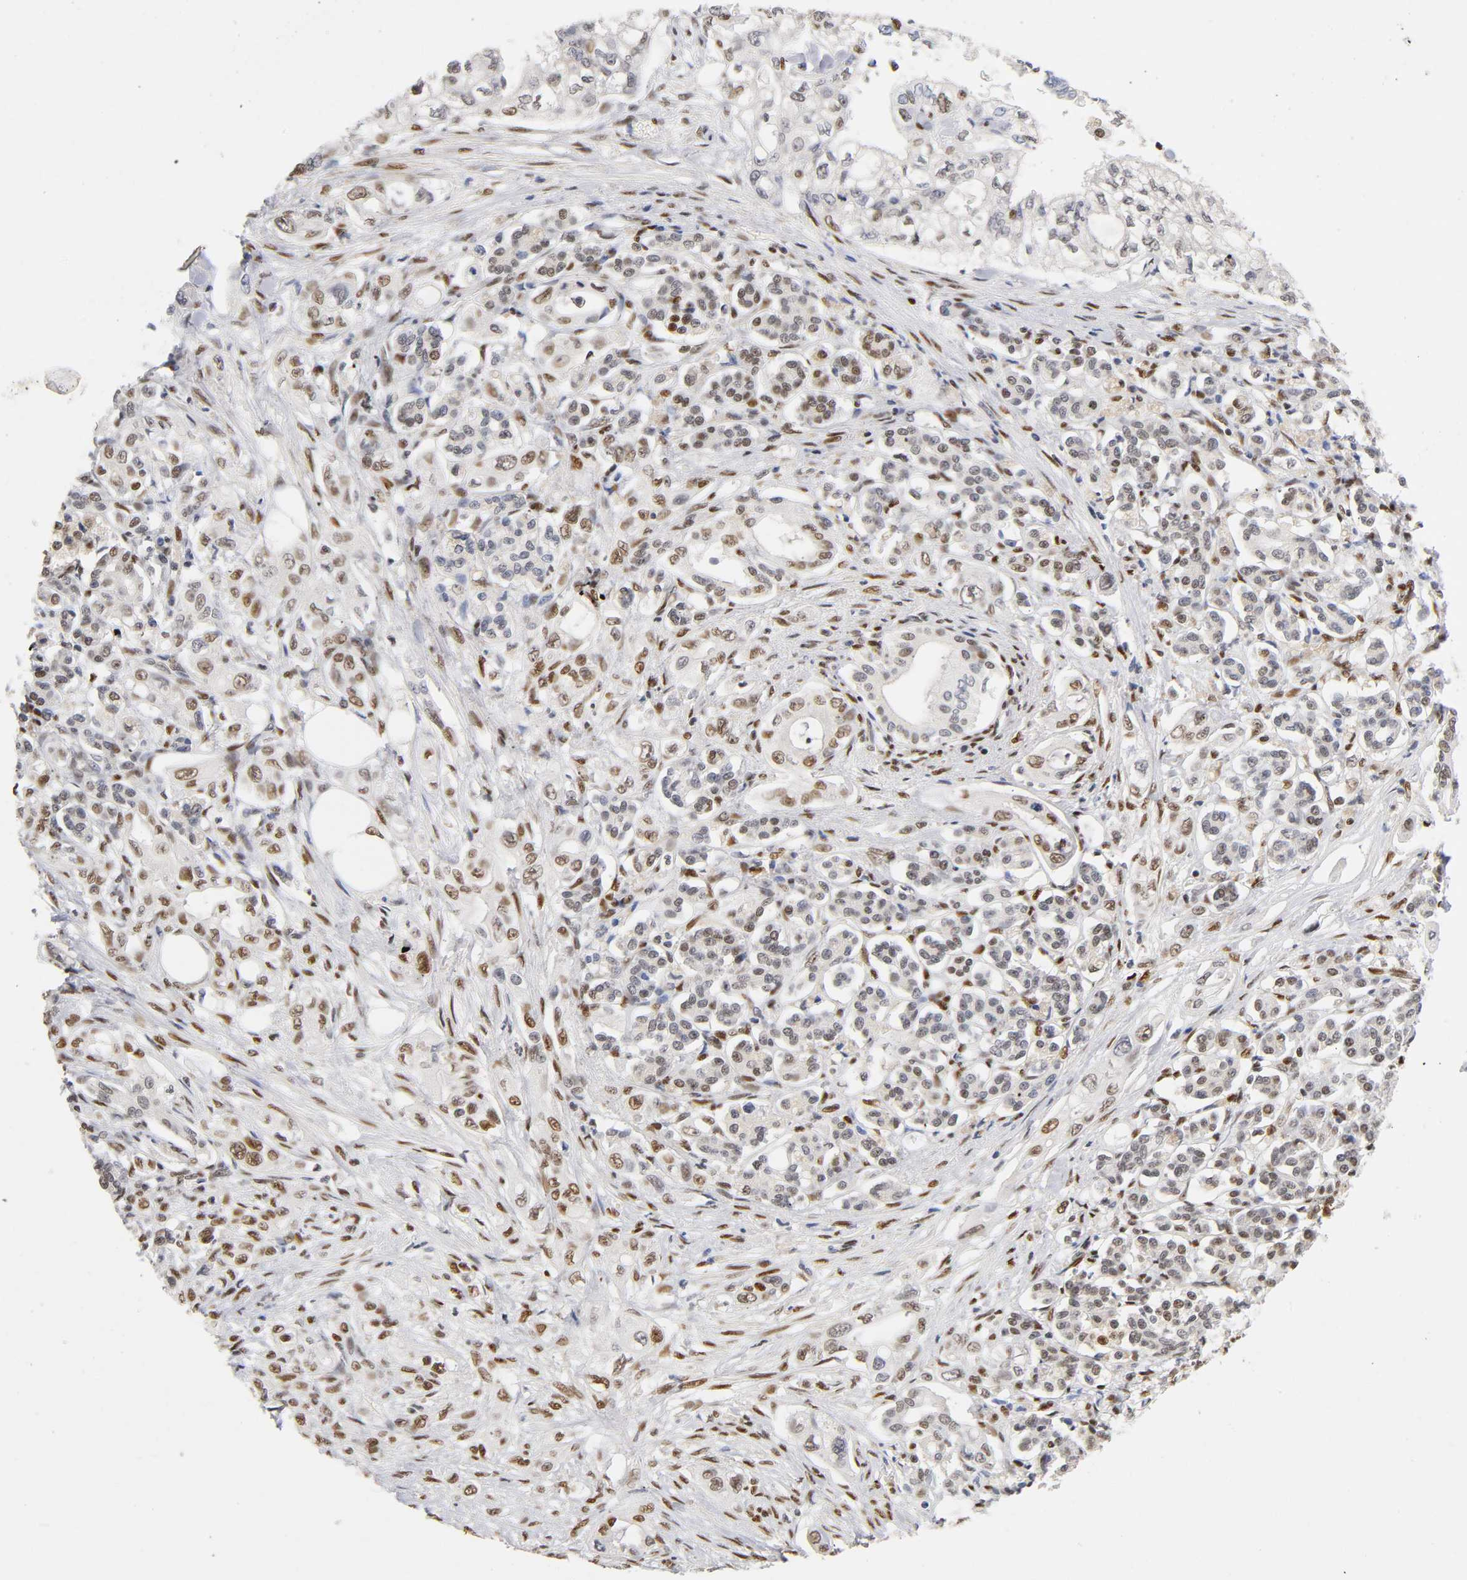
{"staining": {"intensity": "moderate", "quantity": "25%-75%", "location": "nuclear"}, "tissue": "pancreatic cancer", "cell_type": "Tumor cells", "image_type": "cancer", "snomed": [{"axis": "morphology", "description": "Normal tissue, NOS"}, {"axis": "topography", "description": "Pancreas"}], "caption": "A photomicrograph of human pancreatic cancer stained for a protein reveals moderate nuclear brown staining in tumor cells. The protein of interest is shown in brown color, while the nuclei are stained blue.", "gene": "NR3C1", "patient": {"sex": "male", "age": 42}}